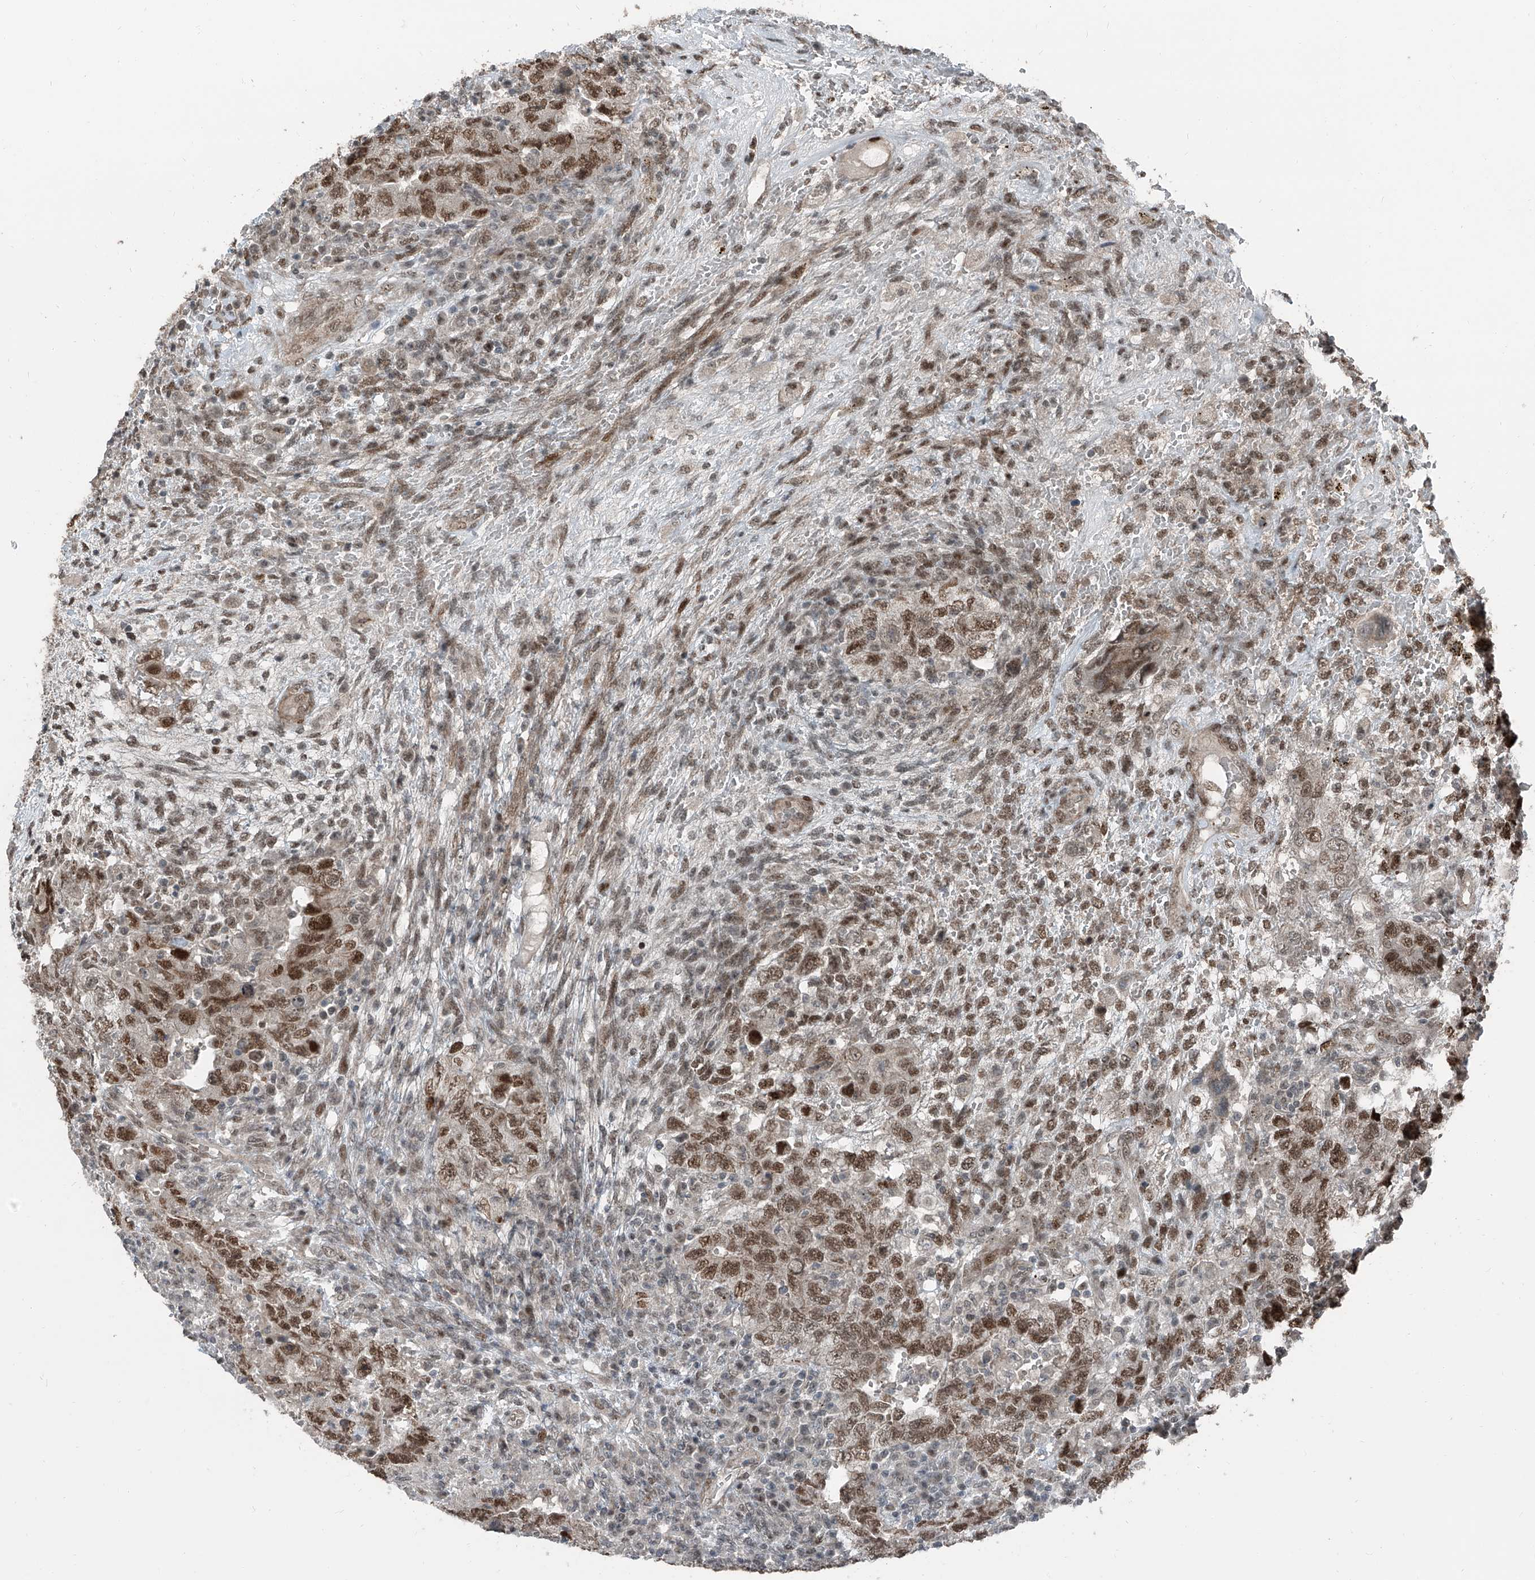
{"staining": {"intensity": "moderate", "quantity": ">75%", "location": "nuclear"}, "tissue": "testis cancer", "cell_type": "Tumor cells", "image_type": "cancer", "snomed": [{"axis": "morphology", "description": "Carcinoma, Embryonal, NOS"}, {"axis": "topography", "description": "Testis"}], "caption": "Immunohistochemistry of human testis embryonal carcinoma reveals medium levels of moderate nuclear staining in about >75% of tumor cells.", "gene": "ZNF570", "patient": {"sex": "male", "age": 26}}